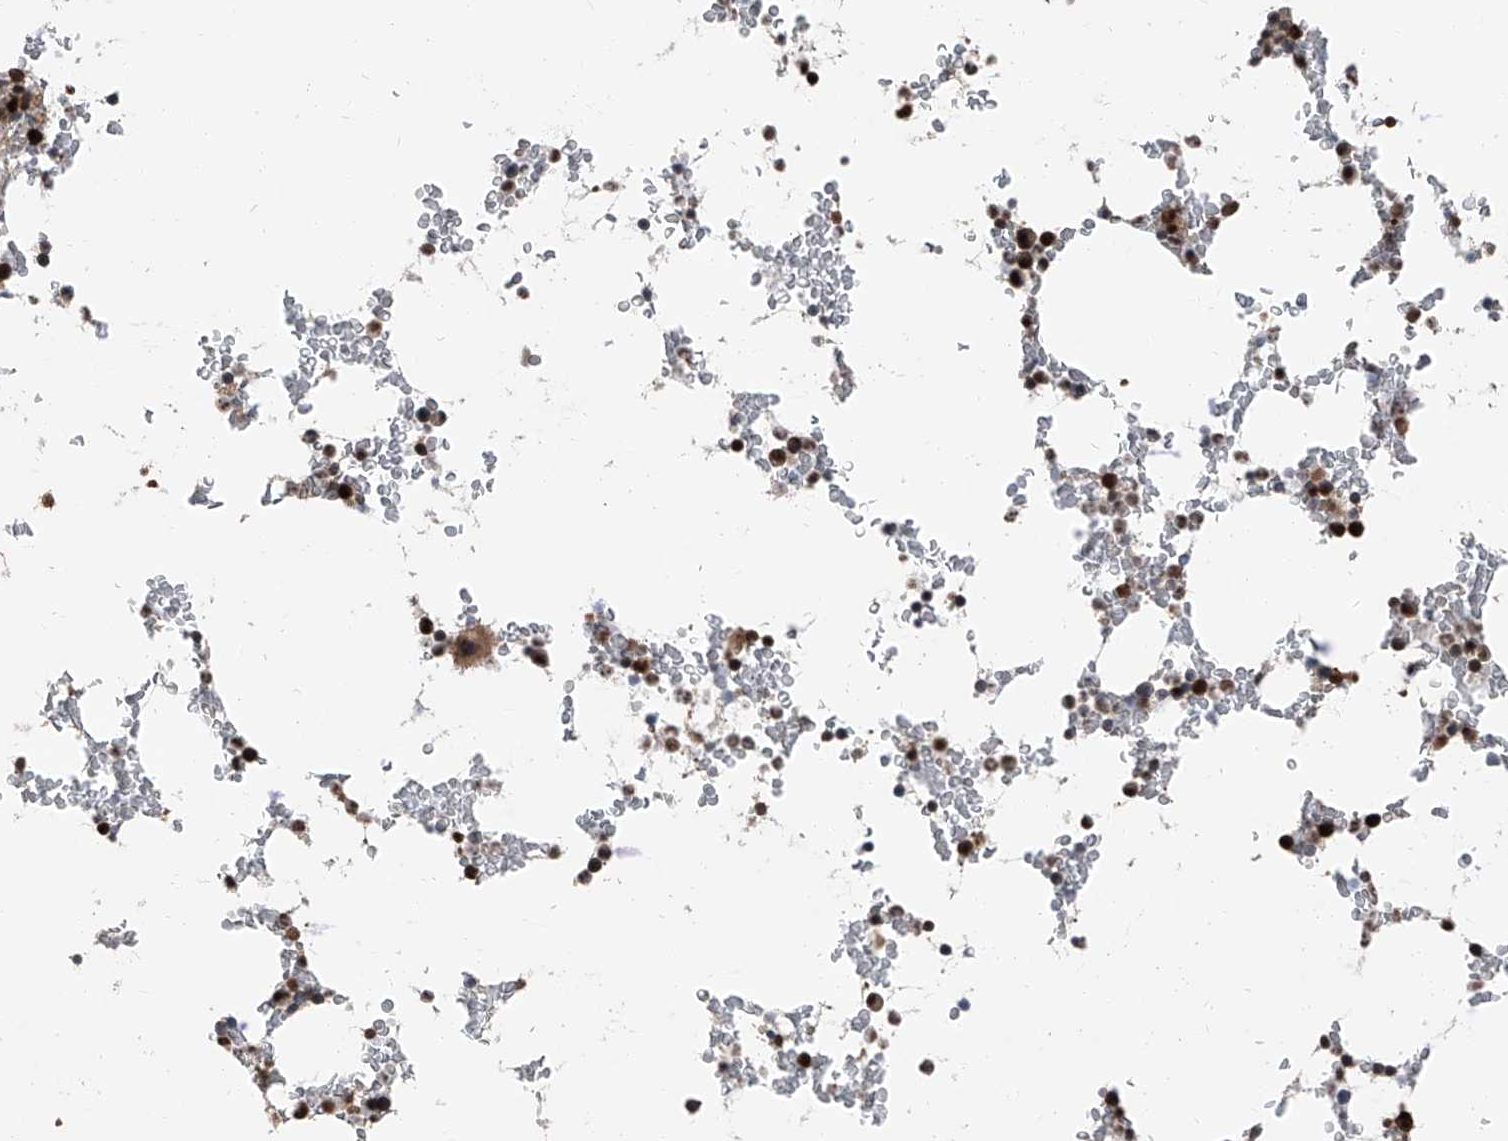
{"staining": {"intensity": "strong", "quantity": "25%-75%", "location": "nuclear"}, "tissue": "bone marrow", "cell_type": "Hematopoietic cells", "image_type": "normal", "snomed": [{"axis": "morphology", "description": "Normal tissue, NOS"}, {"axis": "topography", "description": "Bone marrow"}], "caption": "Approximately 25%-75% of hematopoietic cells in benign human bone marrow display strong nuclear protein staining as visualized by brown immunohistochemical staining.", "gene": "FKBP5", "patient": {"sex": "male", "age": 58}}